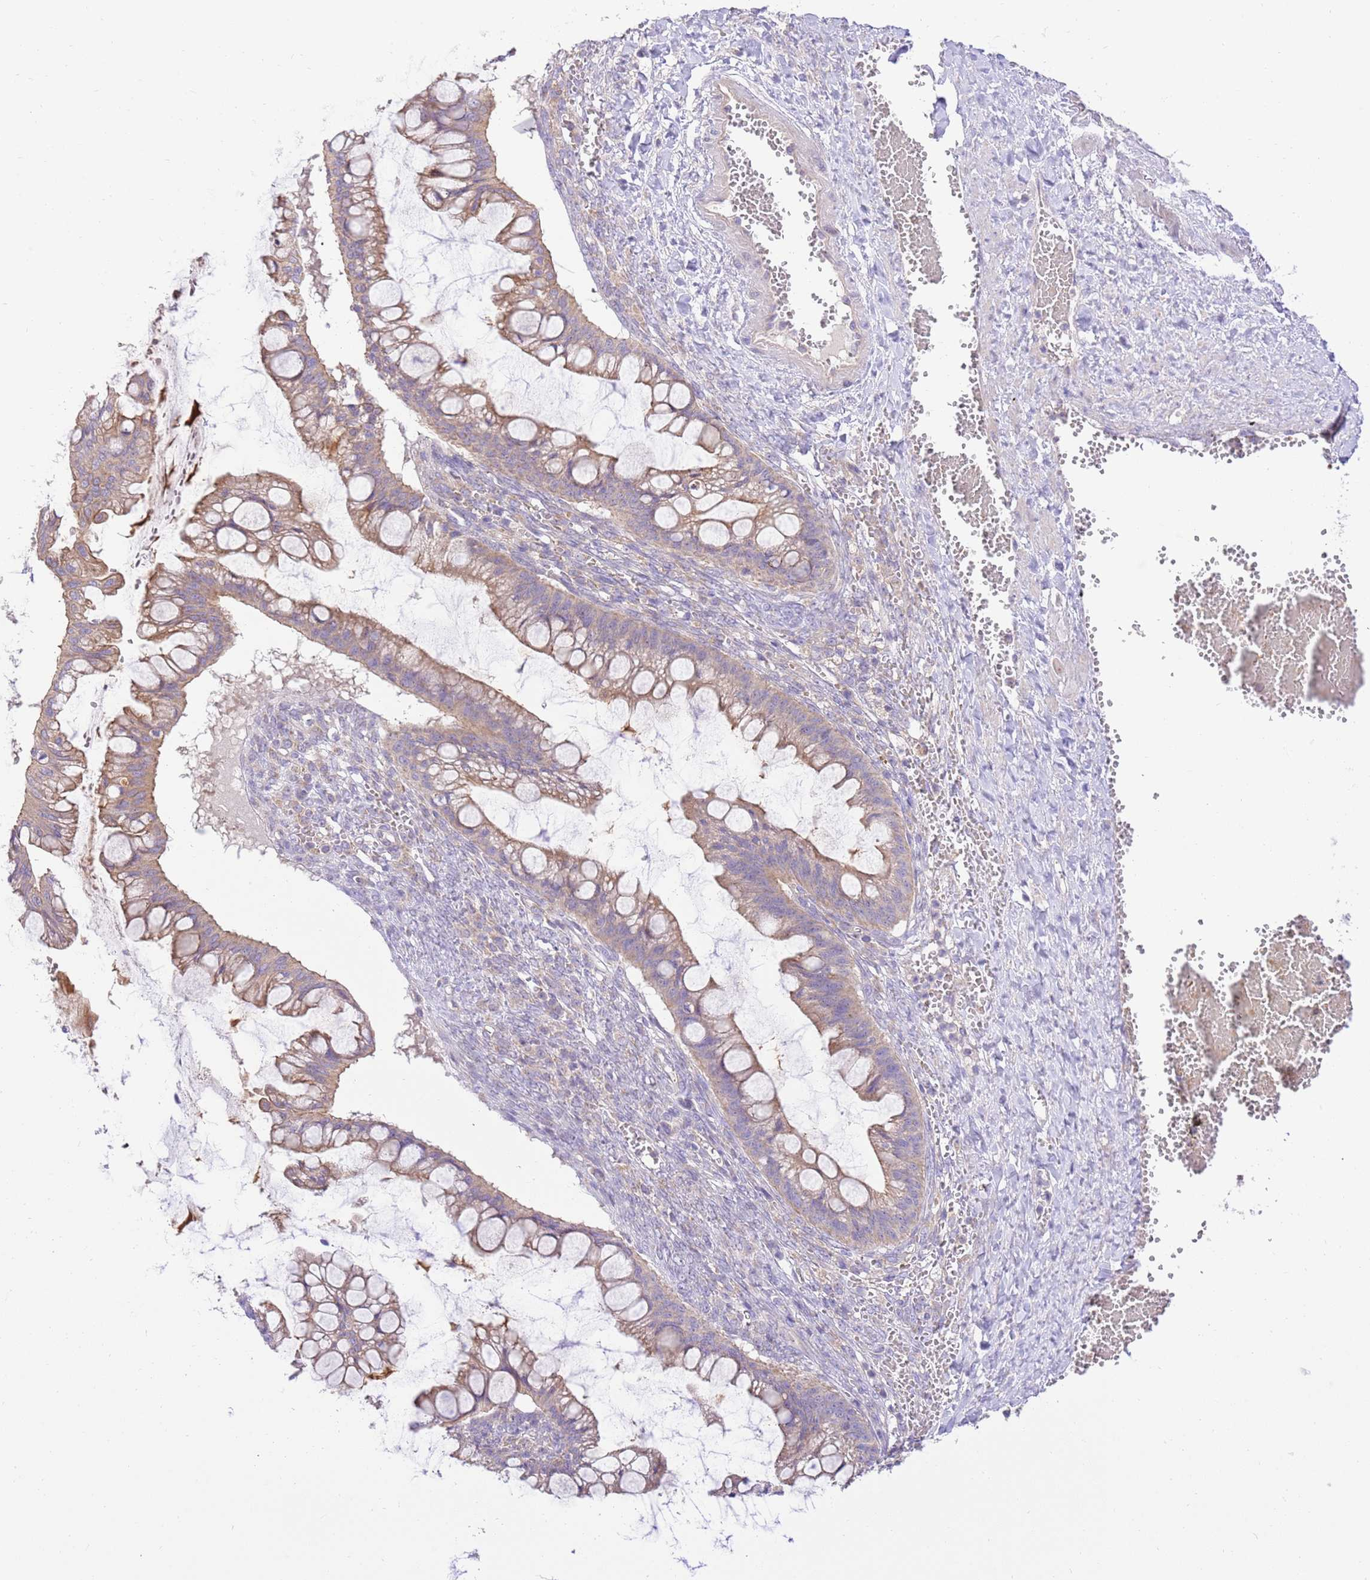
{"staining": {"intensity": "moderate", "quantity": ">75%", "location": "cytoplasmic/membranous"}, "tissue": "ovarian cancer", "cell_type": "Tumor cells", "image_type": "cancer", "snomed": [{"axis": "morphology", "description": "Cystadenocarcinoma, mucinous, NOS"}, {"axis": "topography", "description": "Ovary"}], "caption": "Ovarian cancer (mucinous cystadenocarcinoma) tissue exhibits moderate cytoplasmic/membranous staining in about >75% of tumor cells, visualized by immunohistochemistry.", "gene": "SPATA2L", "patient": {"sex": "female", "age": 73}}